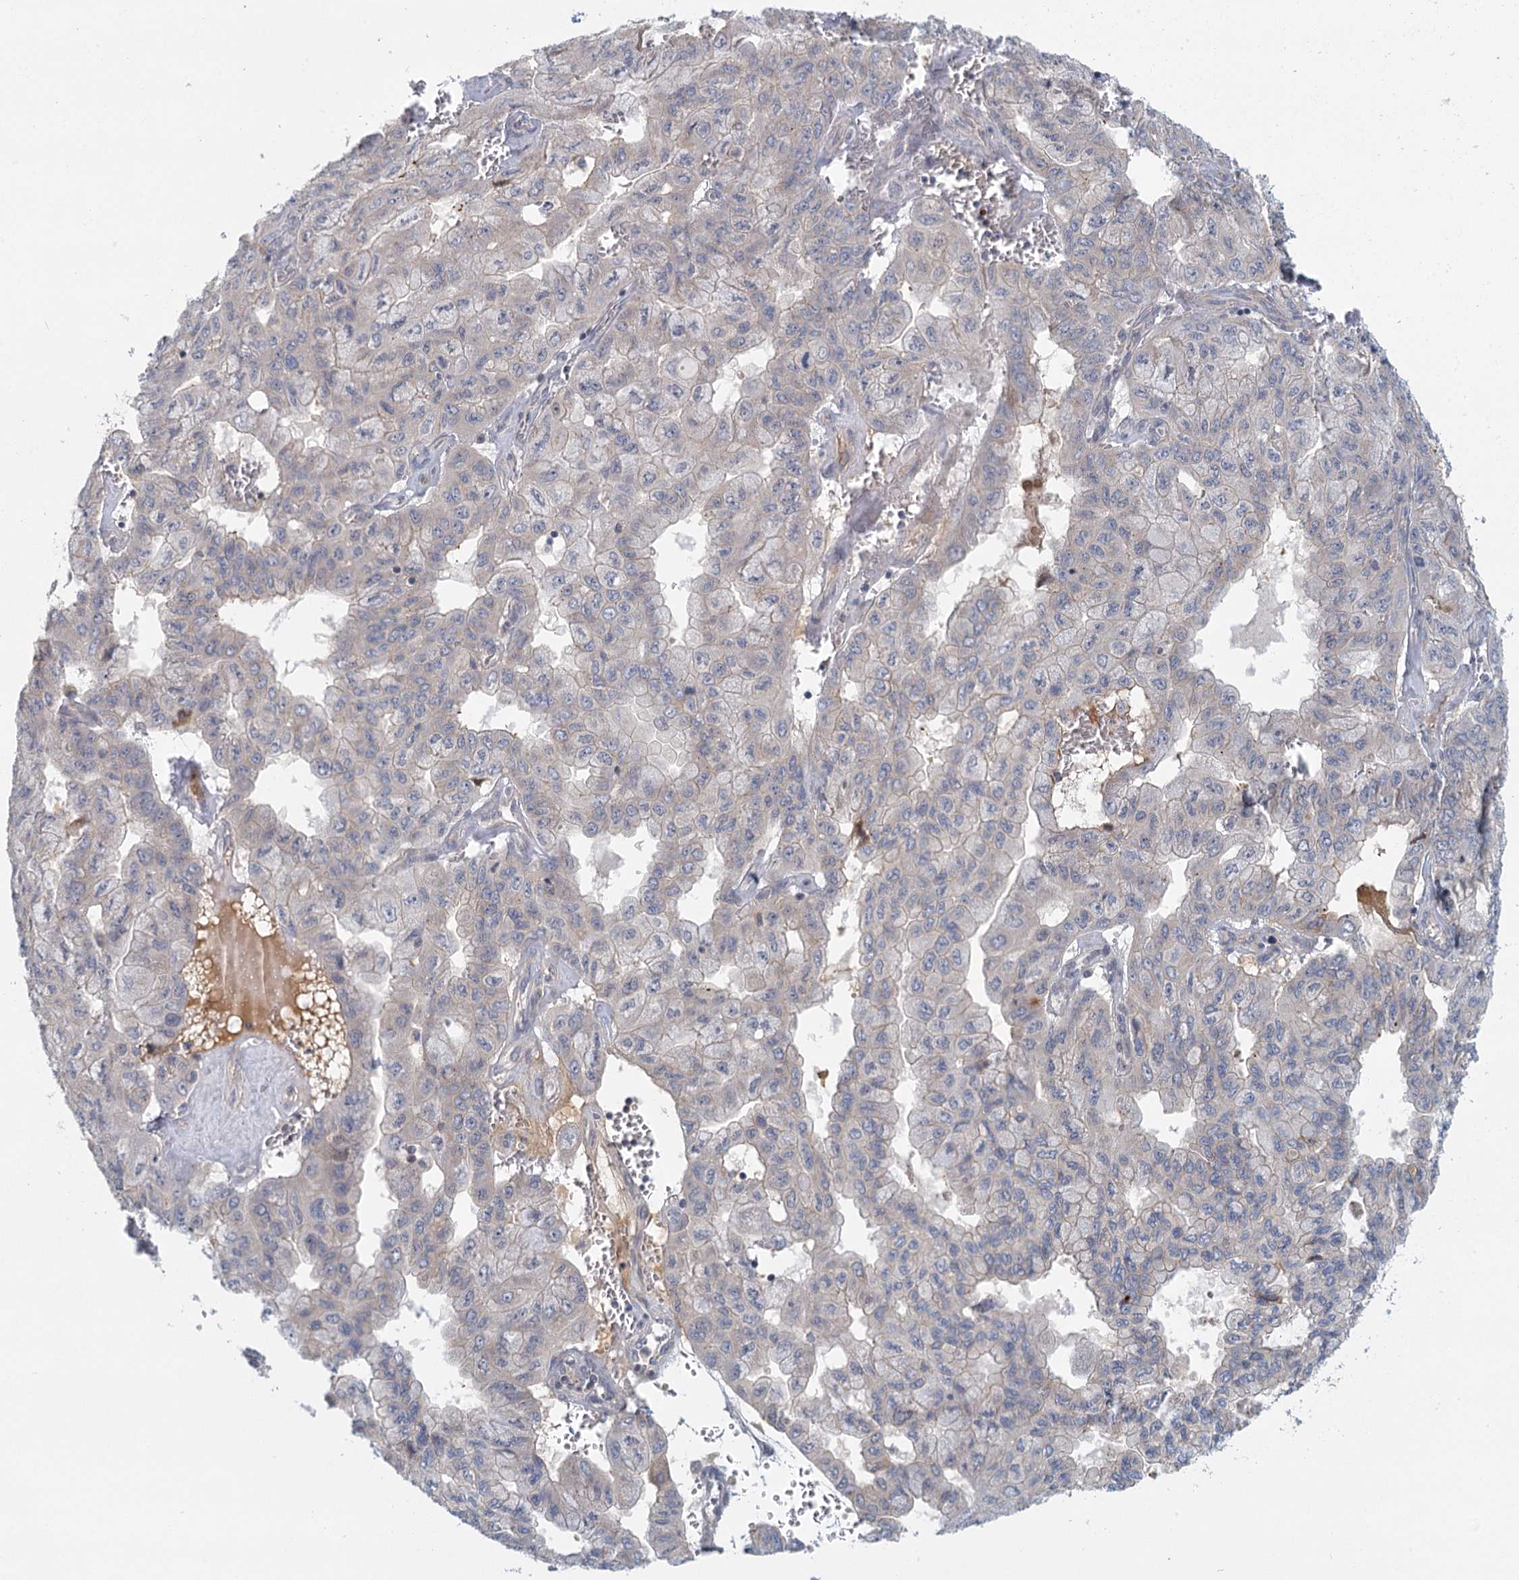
{"staining": {"intensity": "negative", "quantity": "none", "location": "none"}, "tissue": "pancreatic cancer", "cell_type": "Tumor cells", "image_type": "cancer", "snomed": [{"axis": "morphology", "description": "Adenocarcinoma, NOS"}, {"axis": "topography", "description": "Pancreas"}], "caption": "High power microscopy micrograph of an IHC histopathology image of pancreatic cancer, revealing no significant expression in tumor cells.", "gene": "GPATCH11", "patient": {"sex": "male", "age": 51}}